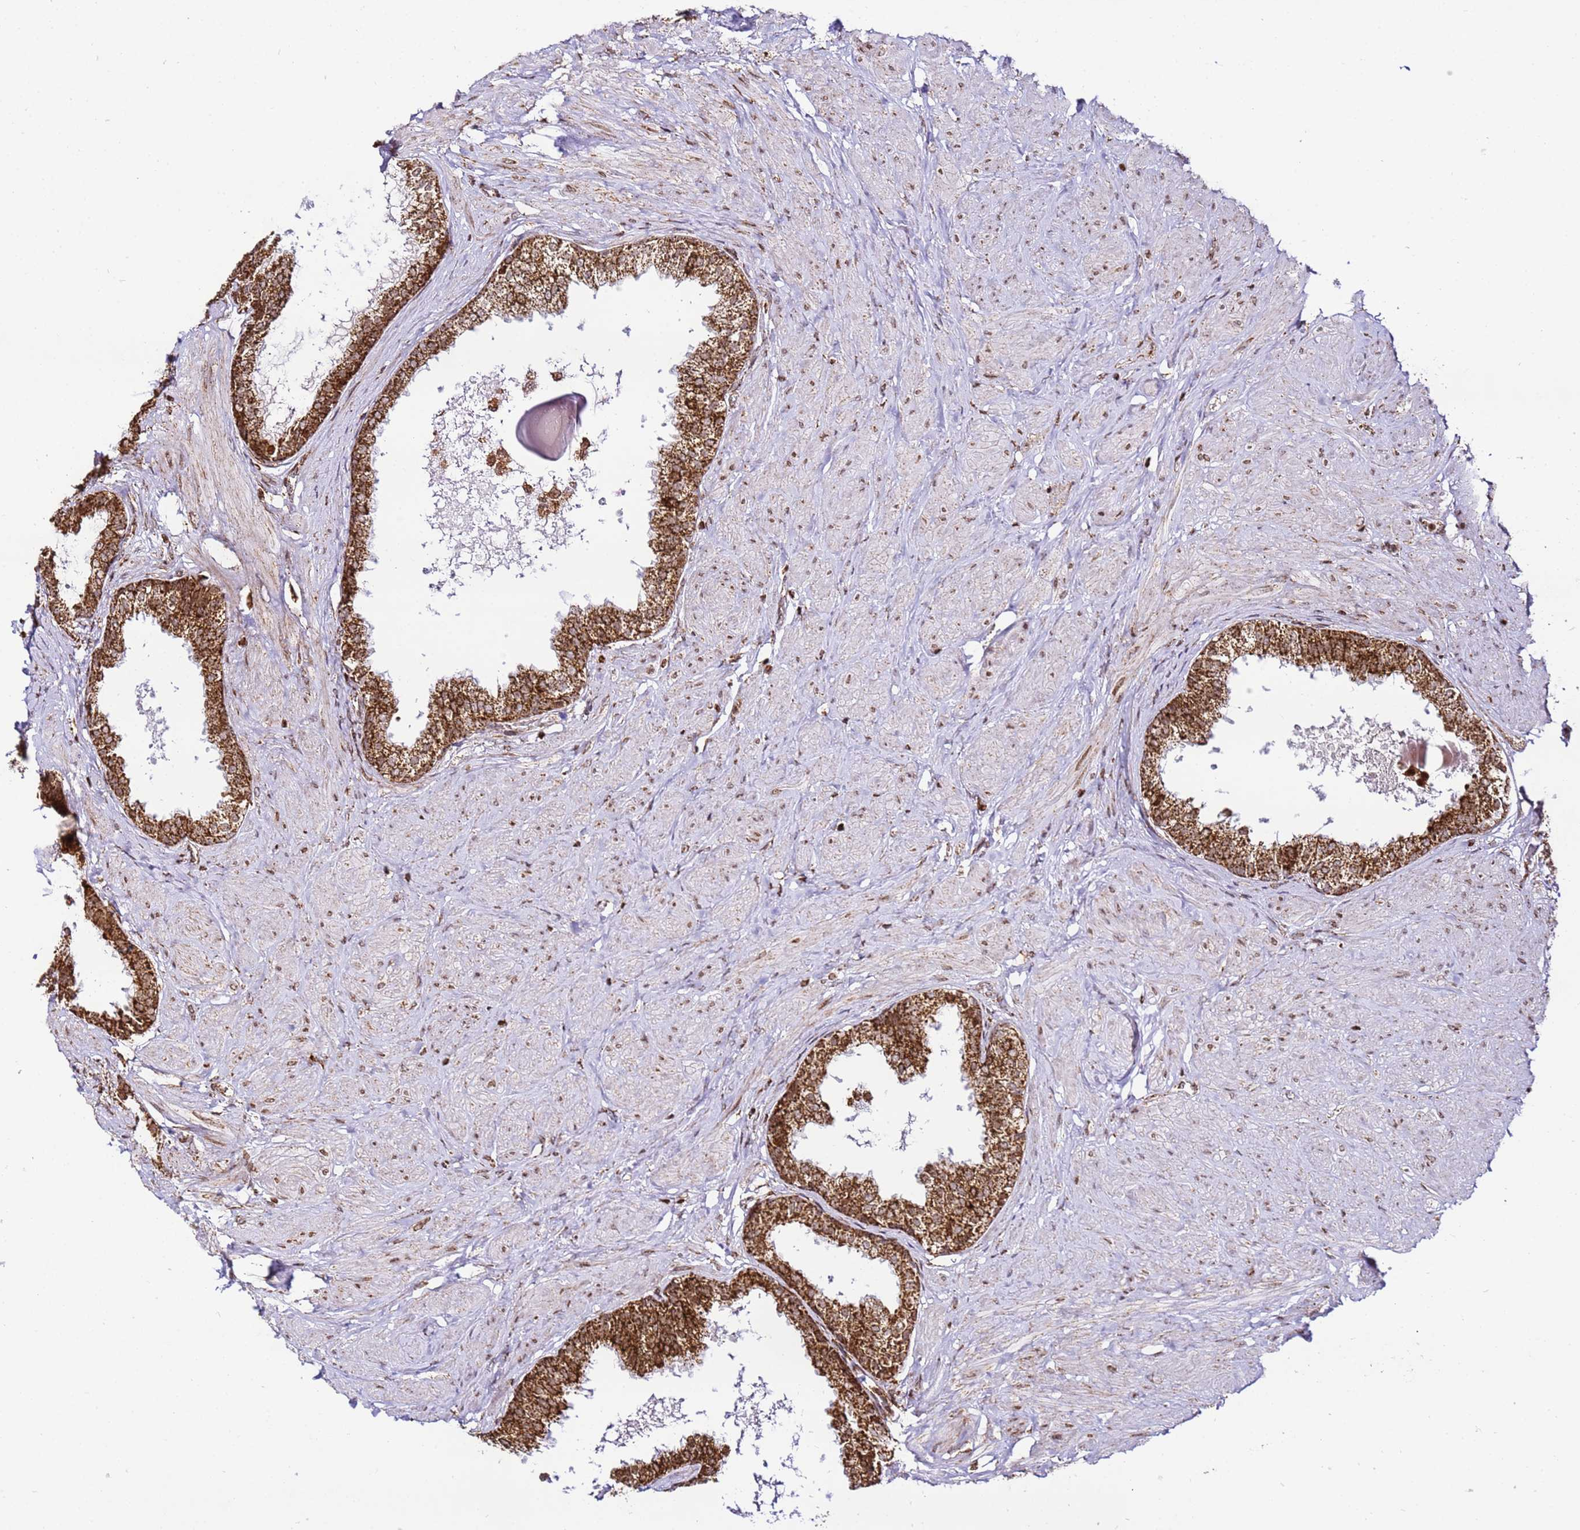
{"staining": {"intensity": "strong", "quantity": ">75%", "location": "cytoplasmic/membranous"}, "tissue": "prostate", "cell_type": "Glandular cells", "image_type": "normal", "snomed": [{"axis": "morphology", "description": "Normal tissue, NOS"}, {"axis": "topography", "description": "Prostate"}], "caption": "Prostate stained for a protein shows strong cytoplasmic/membranous positivity in glandular cells. The protein is shown in brown color, while the nuclei are stained blue.", "gene": "HSPE1", "patient": {"sex": "male", "age": 48}}